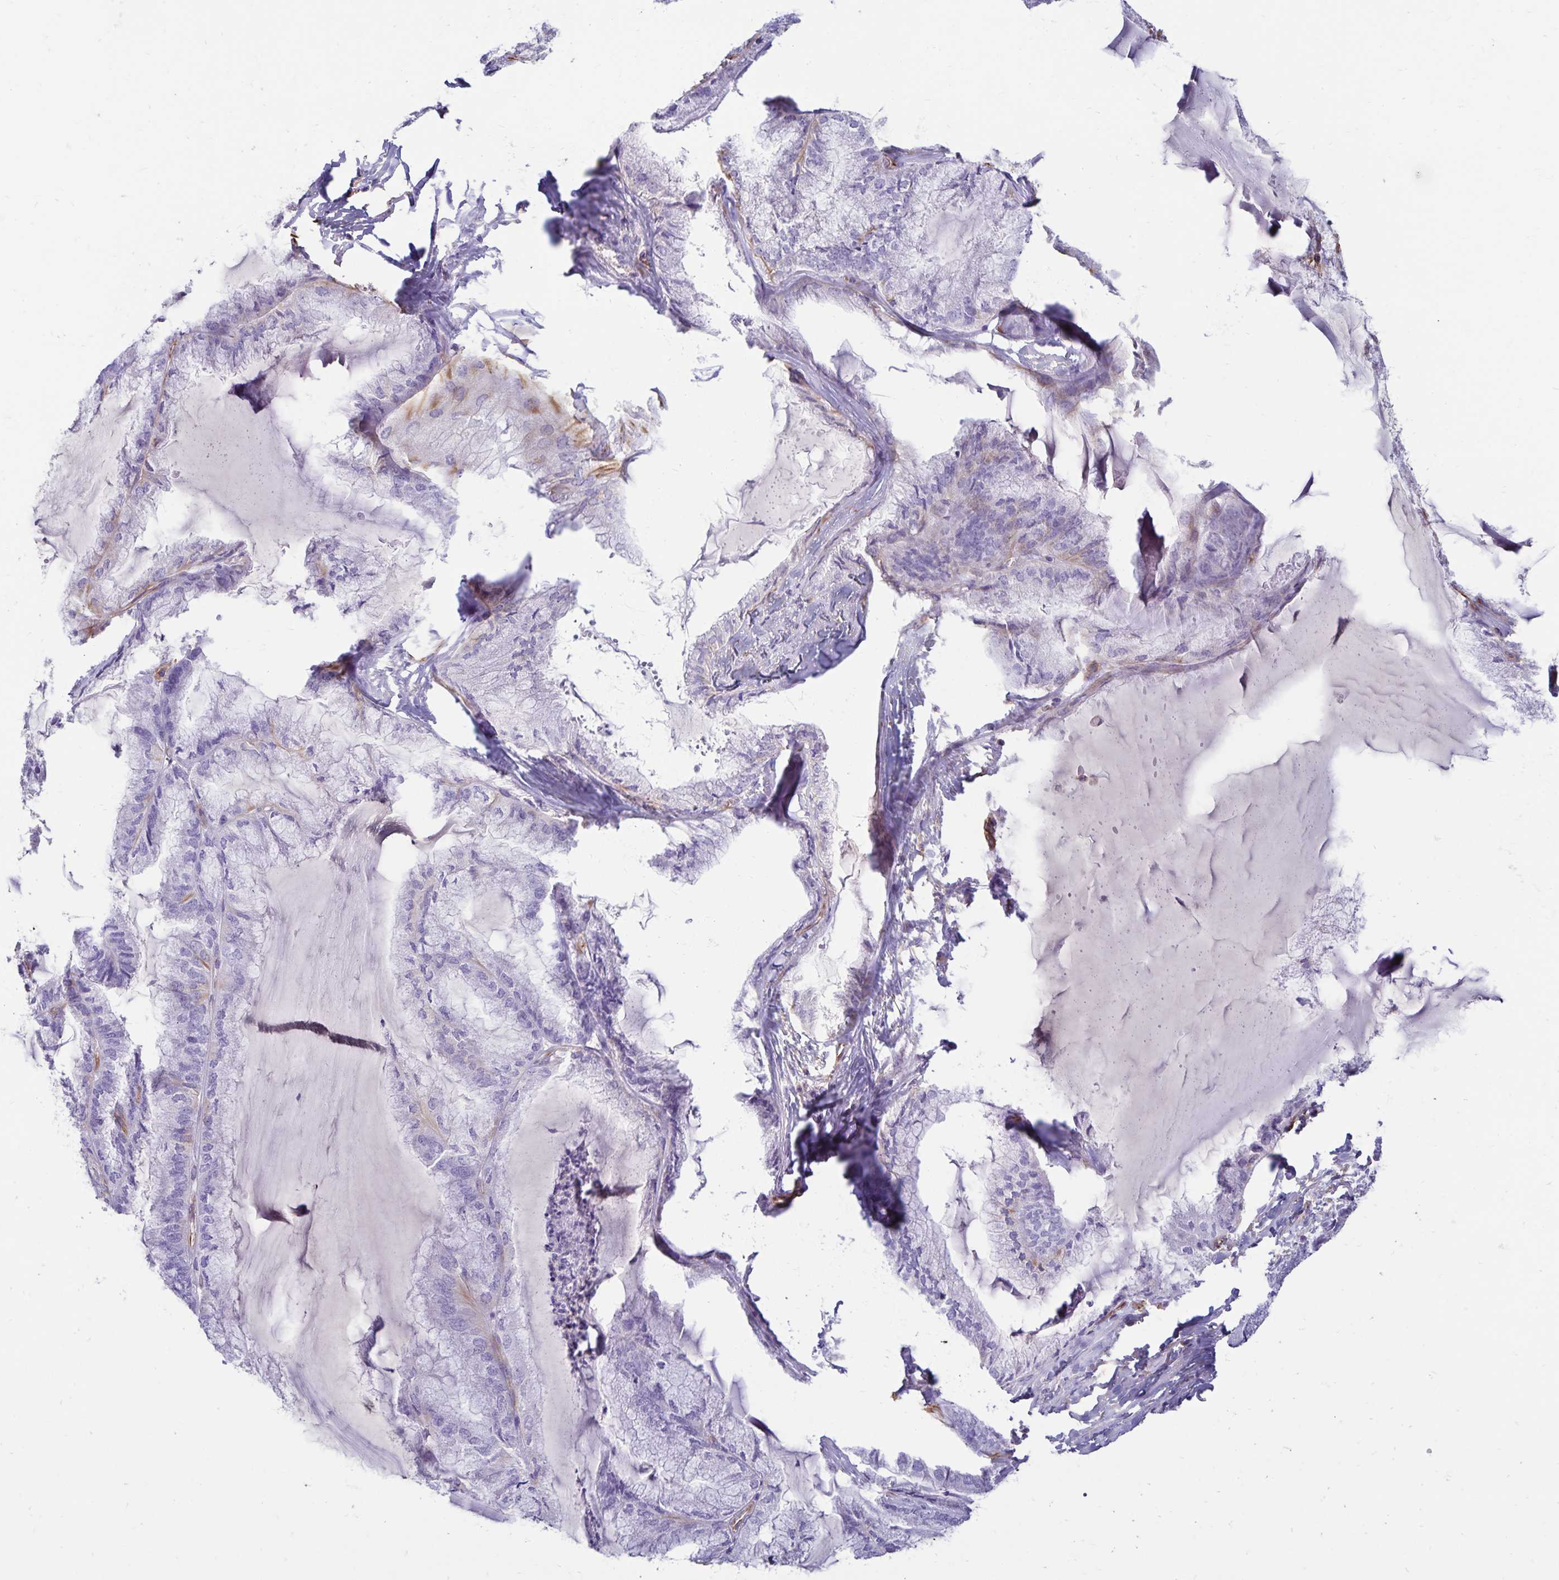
{"staining": {"intensity": "negative", "quantity": "none", "location": "none"}, "tissue": "endometrial cancer", "cell_type": "Tumor cells", "image_type": "cancer", "snomed": [{"axis": "morphology", "description": "Carcinoma, NOS"}, {"axis": "topography", "description": "Endometrium"}], "caption": "Human endometrial carcinoma stained for a protein using immunohistochemistry reveals no expression in tumor cells.", "gene": "TRPV6", "patient": {"sex": "female", "age": 62}}